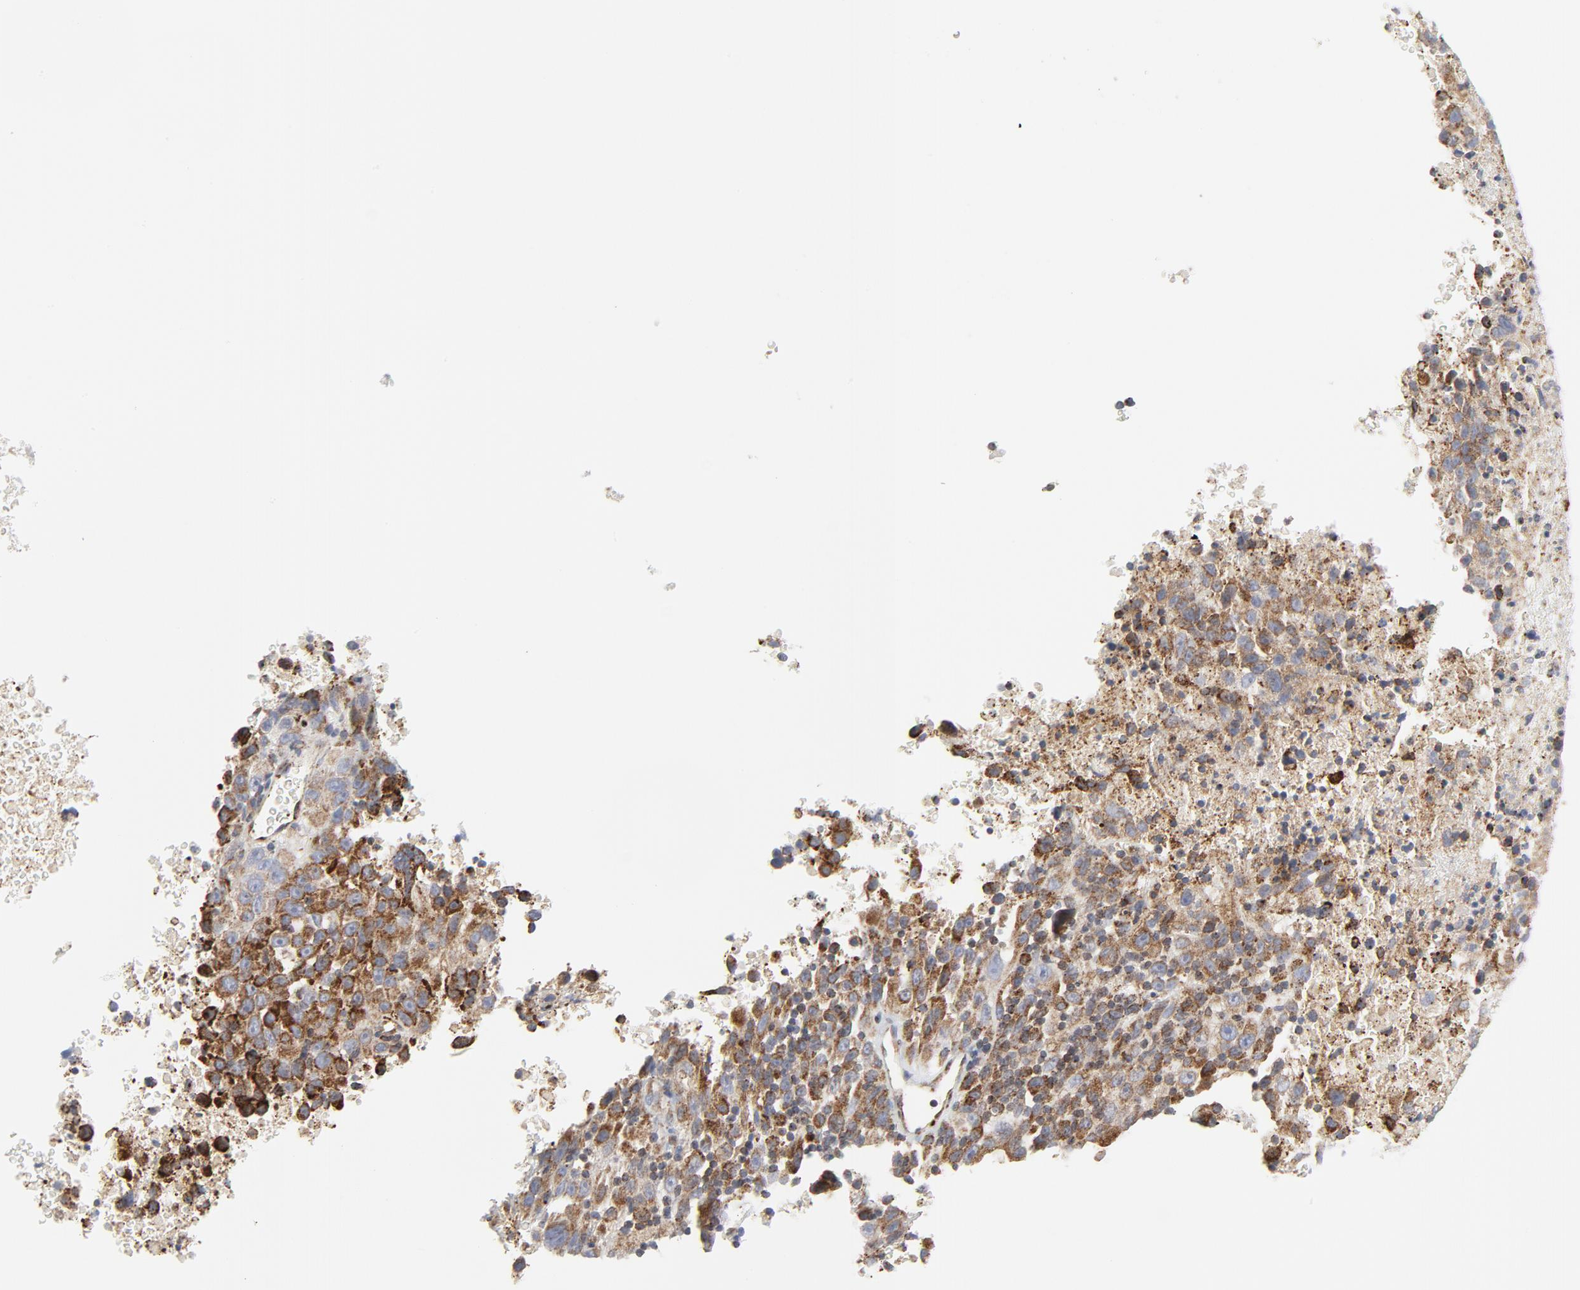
{"staining": {"intensity": "moderate", "quantity": ">75%", "location": "cytoplasmic/membranous"}, "tissue": "melanoma", "cell_type": "Tumor cells", "image_type": "cancer", "snomed": [{"axis": "morphology", "description": "Malignant melanoma, Metastatic site"}, {"axis": "topography", "description": "Cerebral cortex"}], "caption": "A brown stain labels moderate cytoplasmic/membranous expression of a protein in human malignant melanoma (metastatic site) tumor cells.", "gene": "LRP6", "patient": {"sex": "female", "age": 52}}